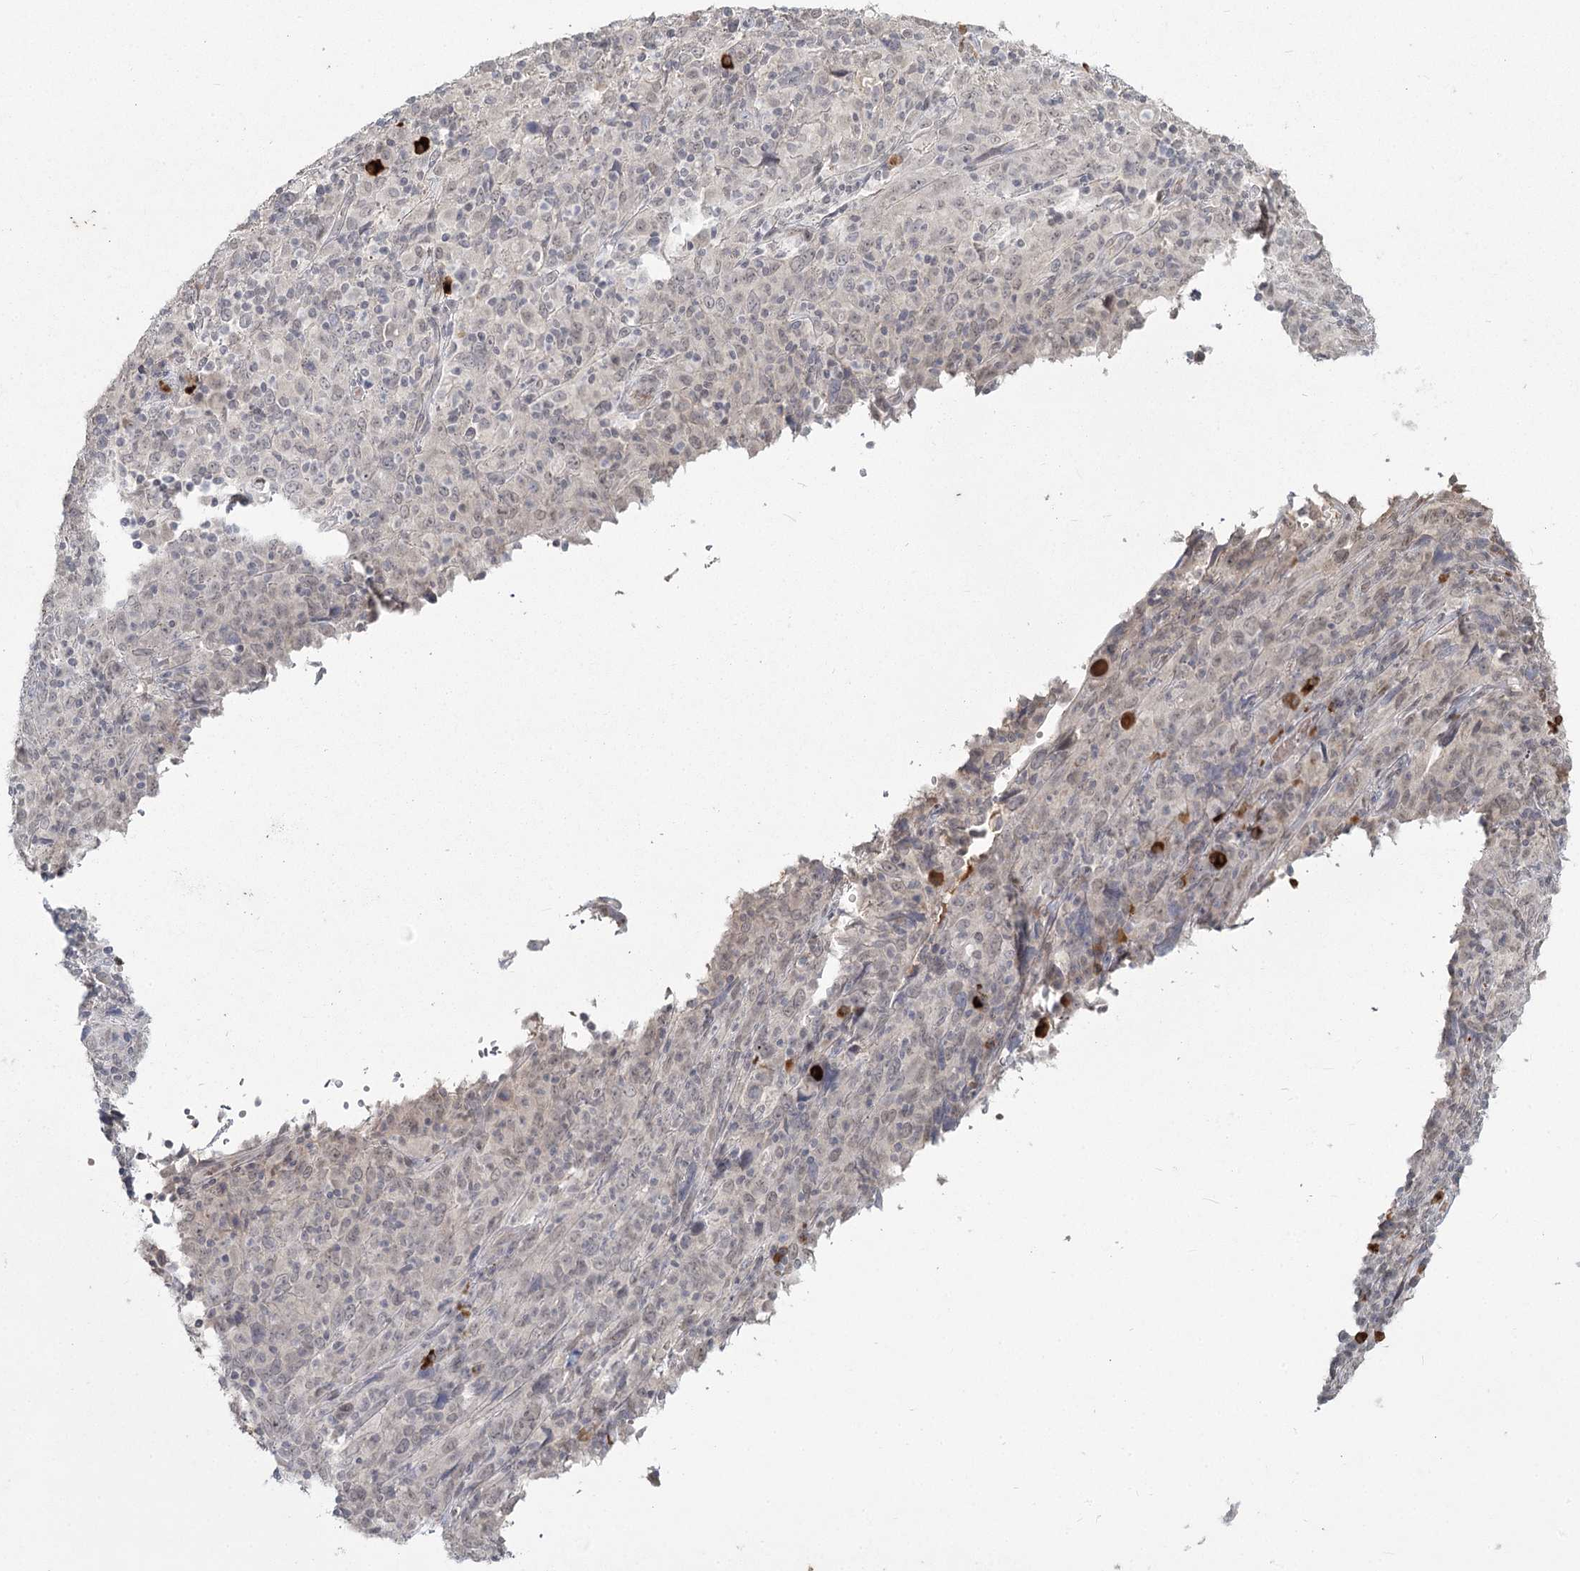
{"staining": {"intensity": "negative", "quantity": "none", "location": "none"}, "tissue": "cervical cancer", "cell_type": "Tumor cells", "image_type": "cancer", "snomed": [{"axis": "morphology", "description": "Squamous cell carcinoma, NOS"}, {"axis": "topography", "description": "Cervix"}], "caption": "The IHC image has no significant positivity in tumor cells of cervical cancer tissue.", "gene": "LY6G5C", "patient": {"sex": "female", "age": 46}}